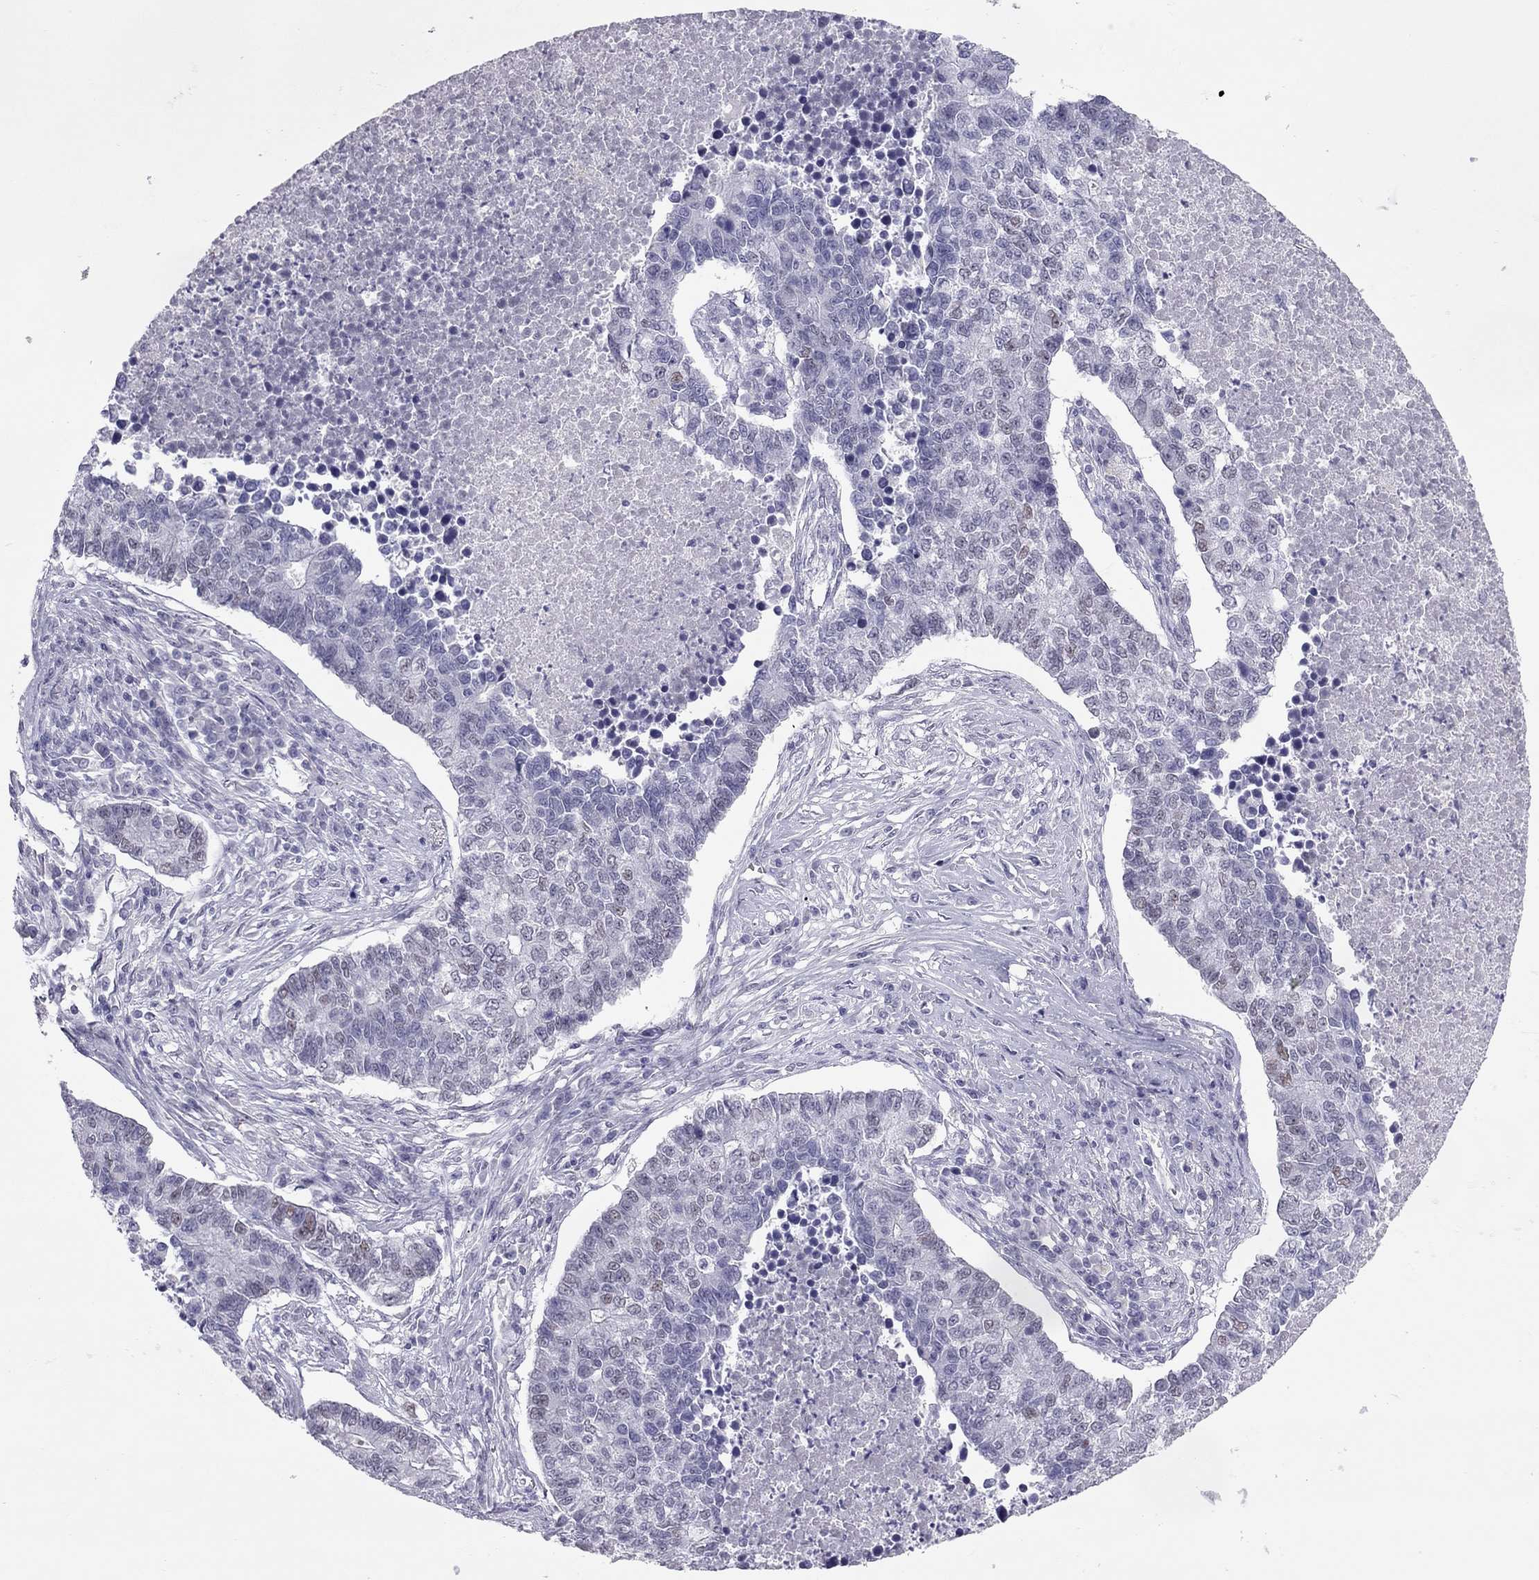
{"staining": {"intensity": "weak", "quantity": "<25%", "location": "nuclear"}, "tissue": "lung cancer", "cell_type": "Tumor cells", "image_type": "cancer", "snomed": [{"axis": "morphology", "description": "Adenocarcinoma, NOS"}, {"axis": "topography", "description": "Lung"}], "caption": "Tumor cells show no significant protein positivity in adenocarcinoma (lung).", "gene": "PHOX2A", "patient": {"sex": "male", "age": 57}}